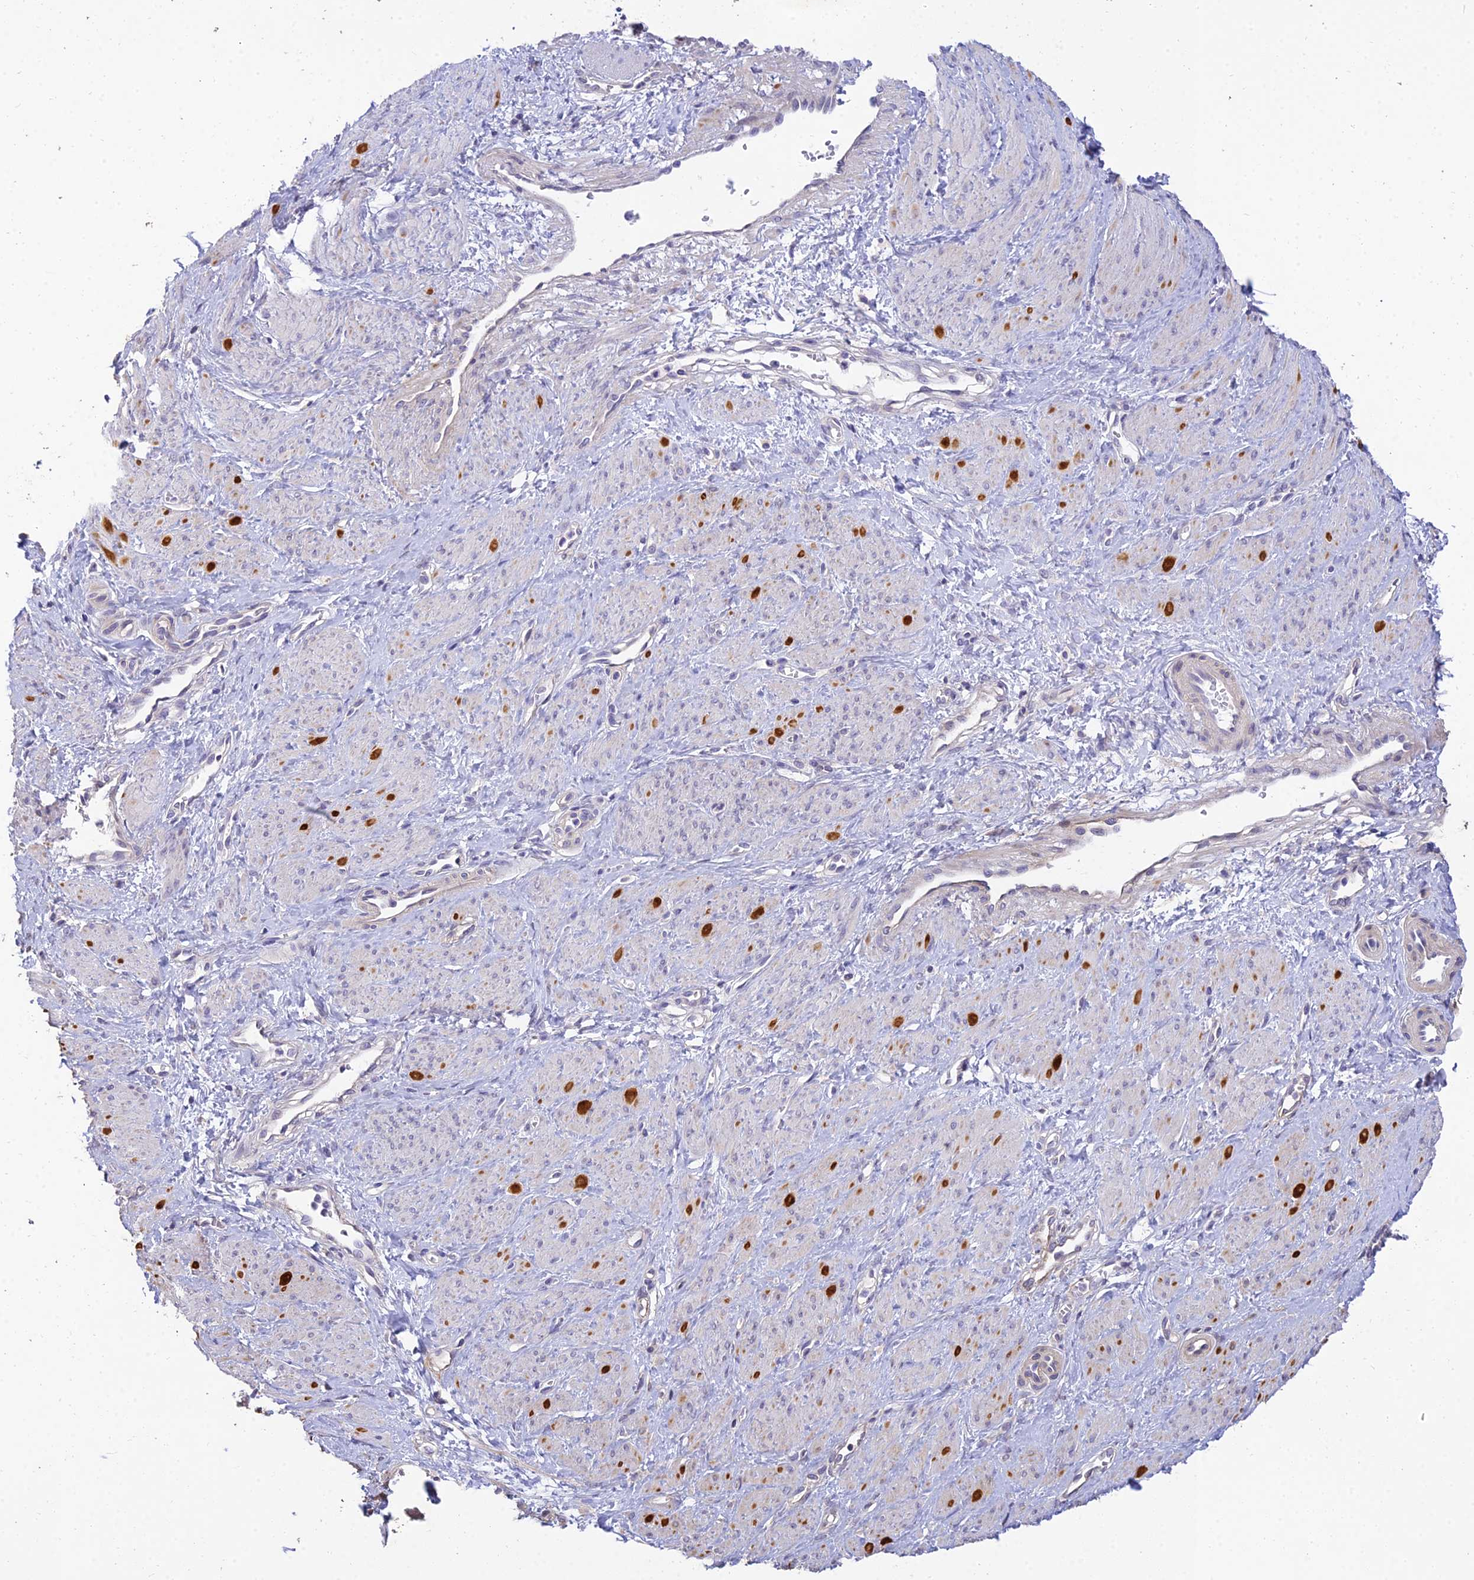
{"staining": {"intensity": "strong", "quantity": "<25%", "location": "cytoplasmic/membranous"}, "tissue": "smooth muscle", "cell_type": "Smooth muscle cells", "image_type": "normal", "snomed": [{"axis": "morphology", "description": "Normal tissue, NOS"}, {"axis": "topography", "description": "Smooth muscle"}, {"axis": "topography", "description": "Uterus"}], "caption": "This histopathology image exhibits benign smooth muscle stained with immunohistochemistry (IHC) to label a protein in brown. The cytoplasmic/membranous of smooth muscle cells show strong positivity for the protein. Nuclei are counter-stained blue.", "gene": "ARL8A", "patient": {"sex": "female", "age": 39}}